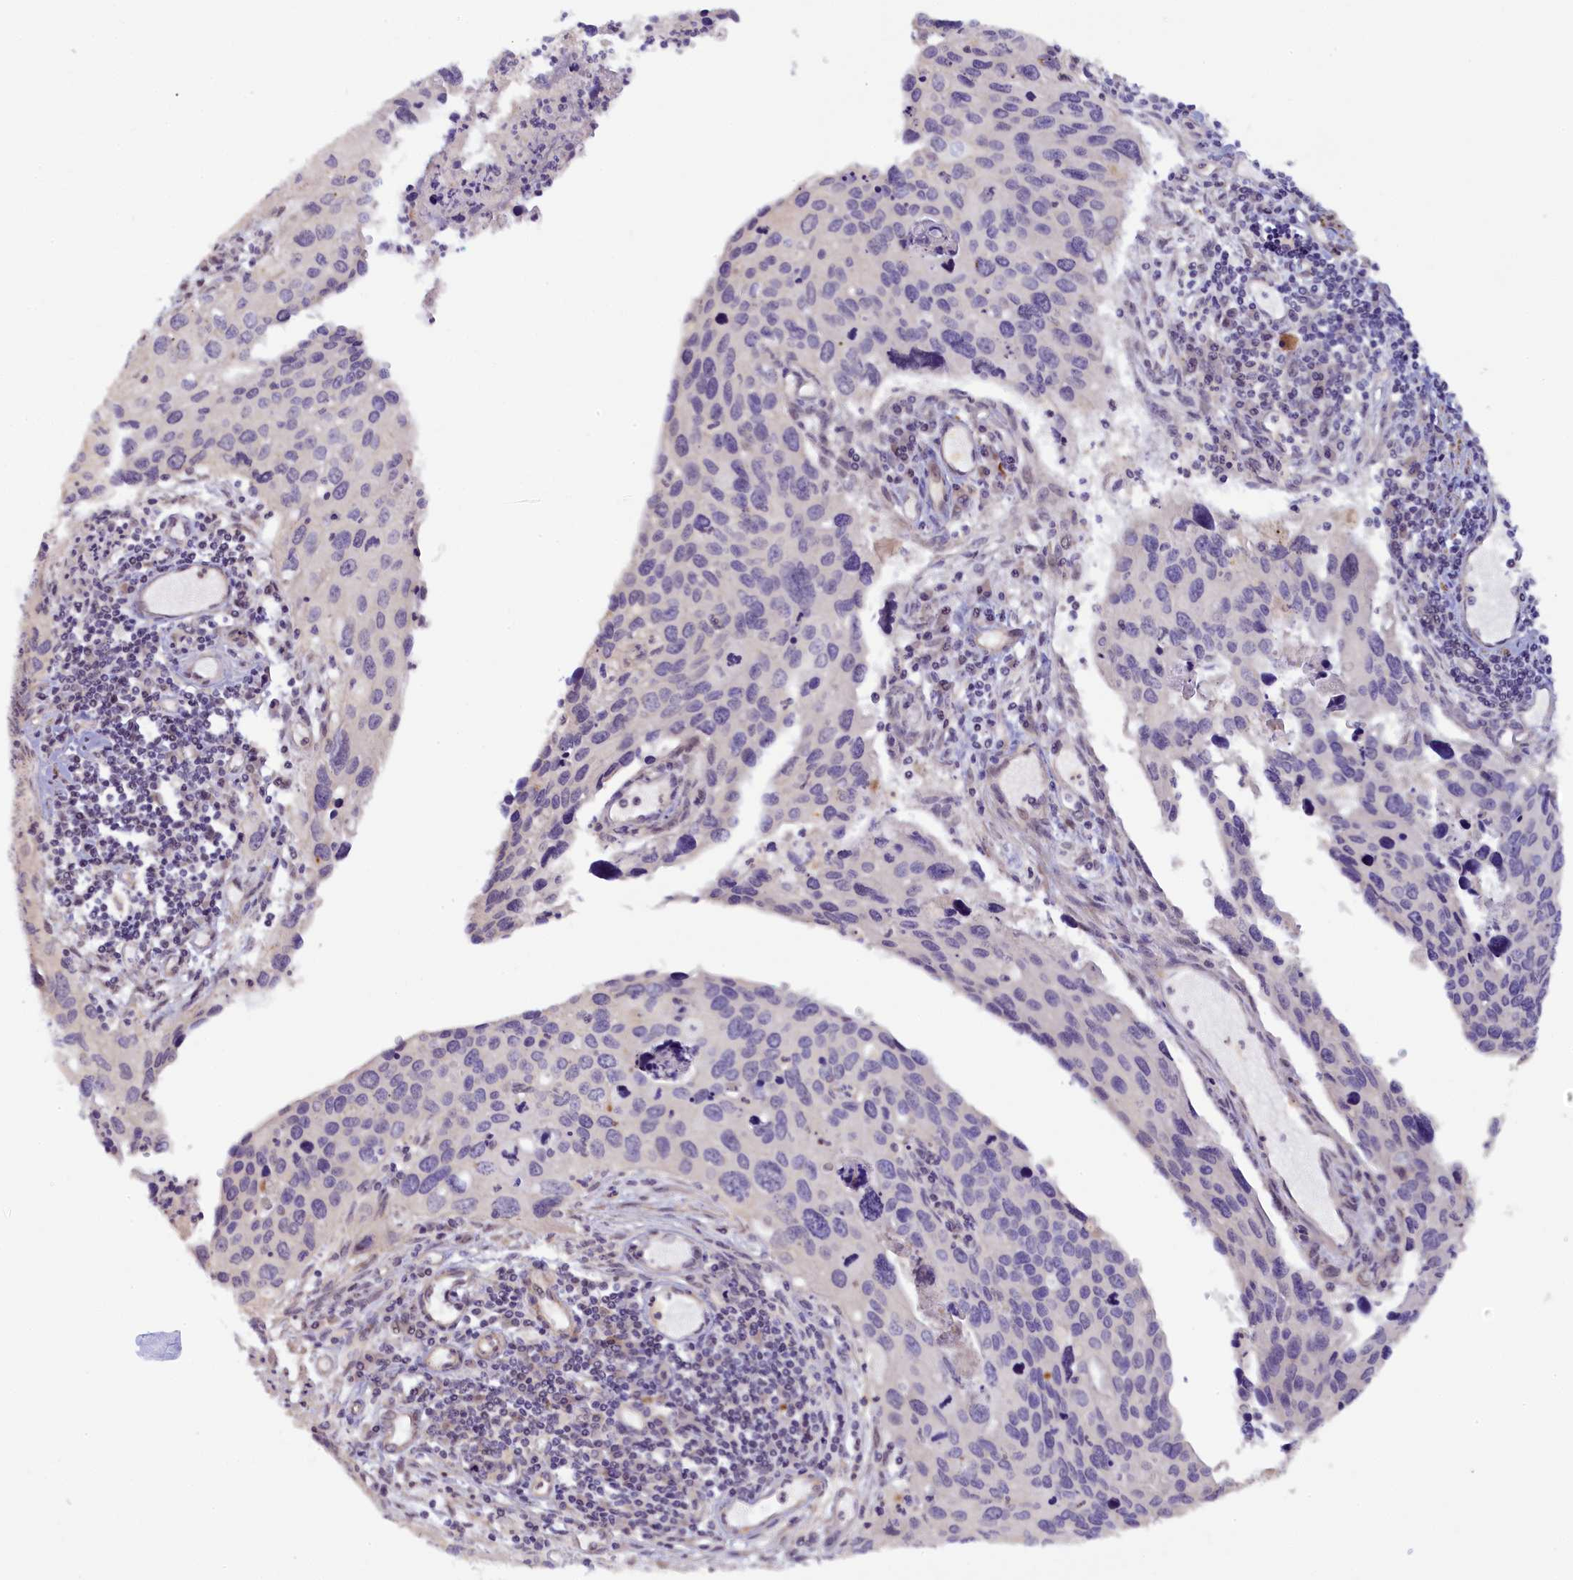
{"staining": {"intensity": "negative", "quantity": "none", "location": "none"}, "tissue": "cervical cancer", "cell_type": "Tumor cells", "image_type": "cancer", "snomed": [{"axis": "morphology", "description": "Squamous cell carcinoma, NOS"}, {"axis": "topography", "description": "Cervix"}], "caption": "Immunohistochemistry image of neoplastic tissue: human cervical cancer (squamous cell carcinoma) stained with DAB shows no significant protein expression in tumor cells.", "gene": "MYO16", "patient": {"sex": "female", "age": 55}}